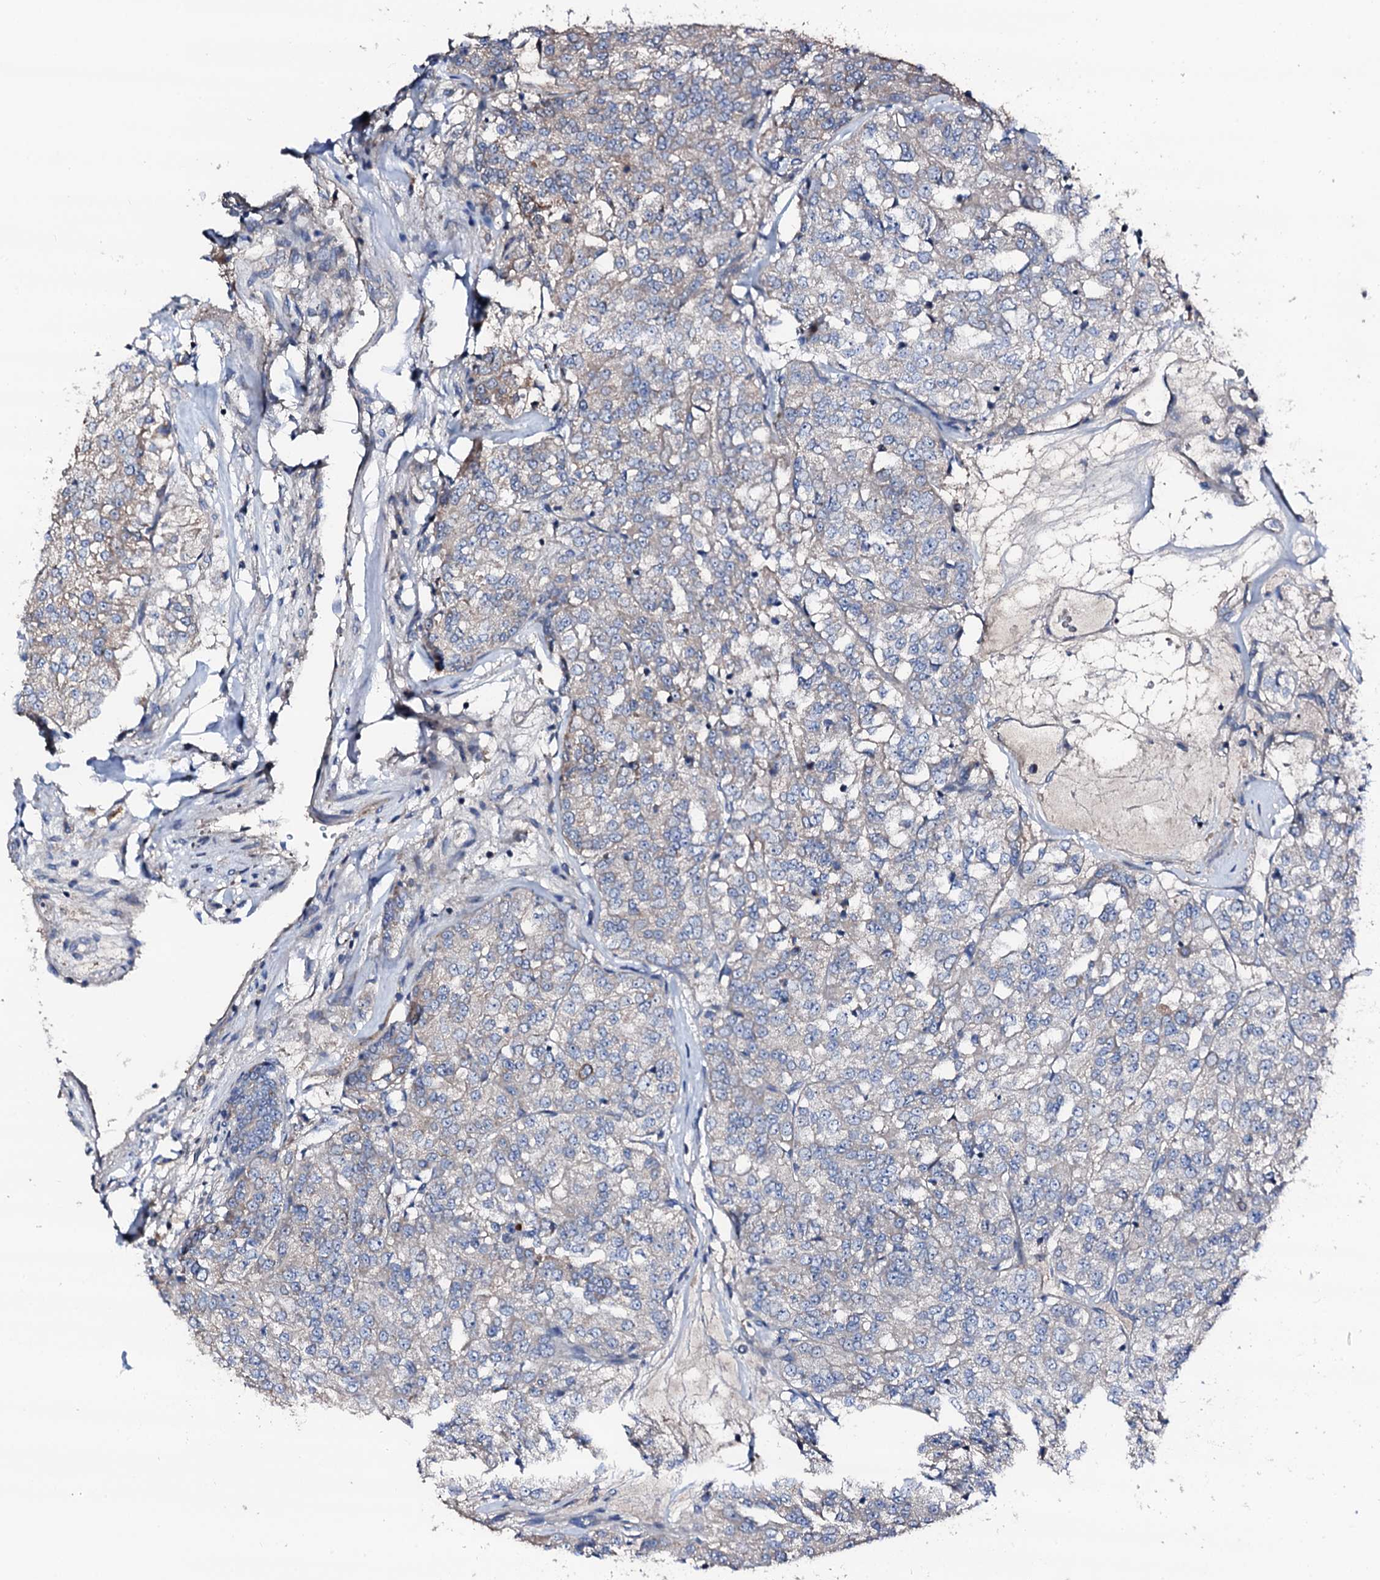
{"staining": {"intensity": "weak", "quantity": "<25%", "location": "cytoplasmic/membranous"}, "tissue": "renal cancer", "cell_type": "Tumor cells", "image_type": "cancer", "snomed": [{"axis": "morphology", "description": "Adenocarcinoma, NOS"}, {"axis": "topography", "description": "Kidney"}], "caption": "IHC of renal adenocarcinoma exhibits no expression in tumor cells.", "gene": "TRAFD1", "patient": {"sex": "female", "age": 63}}